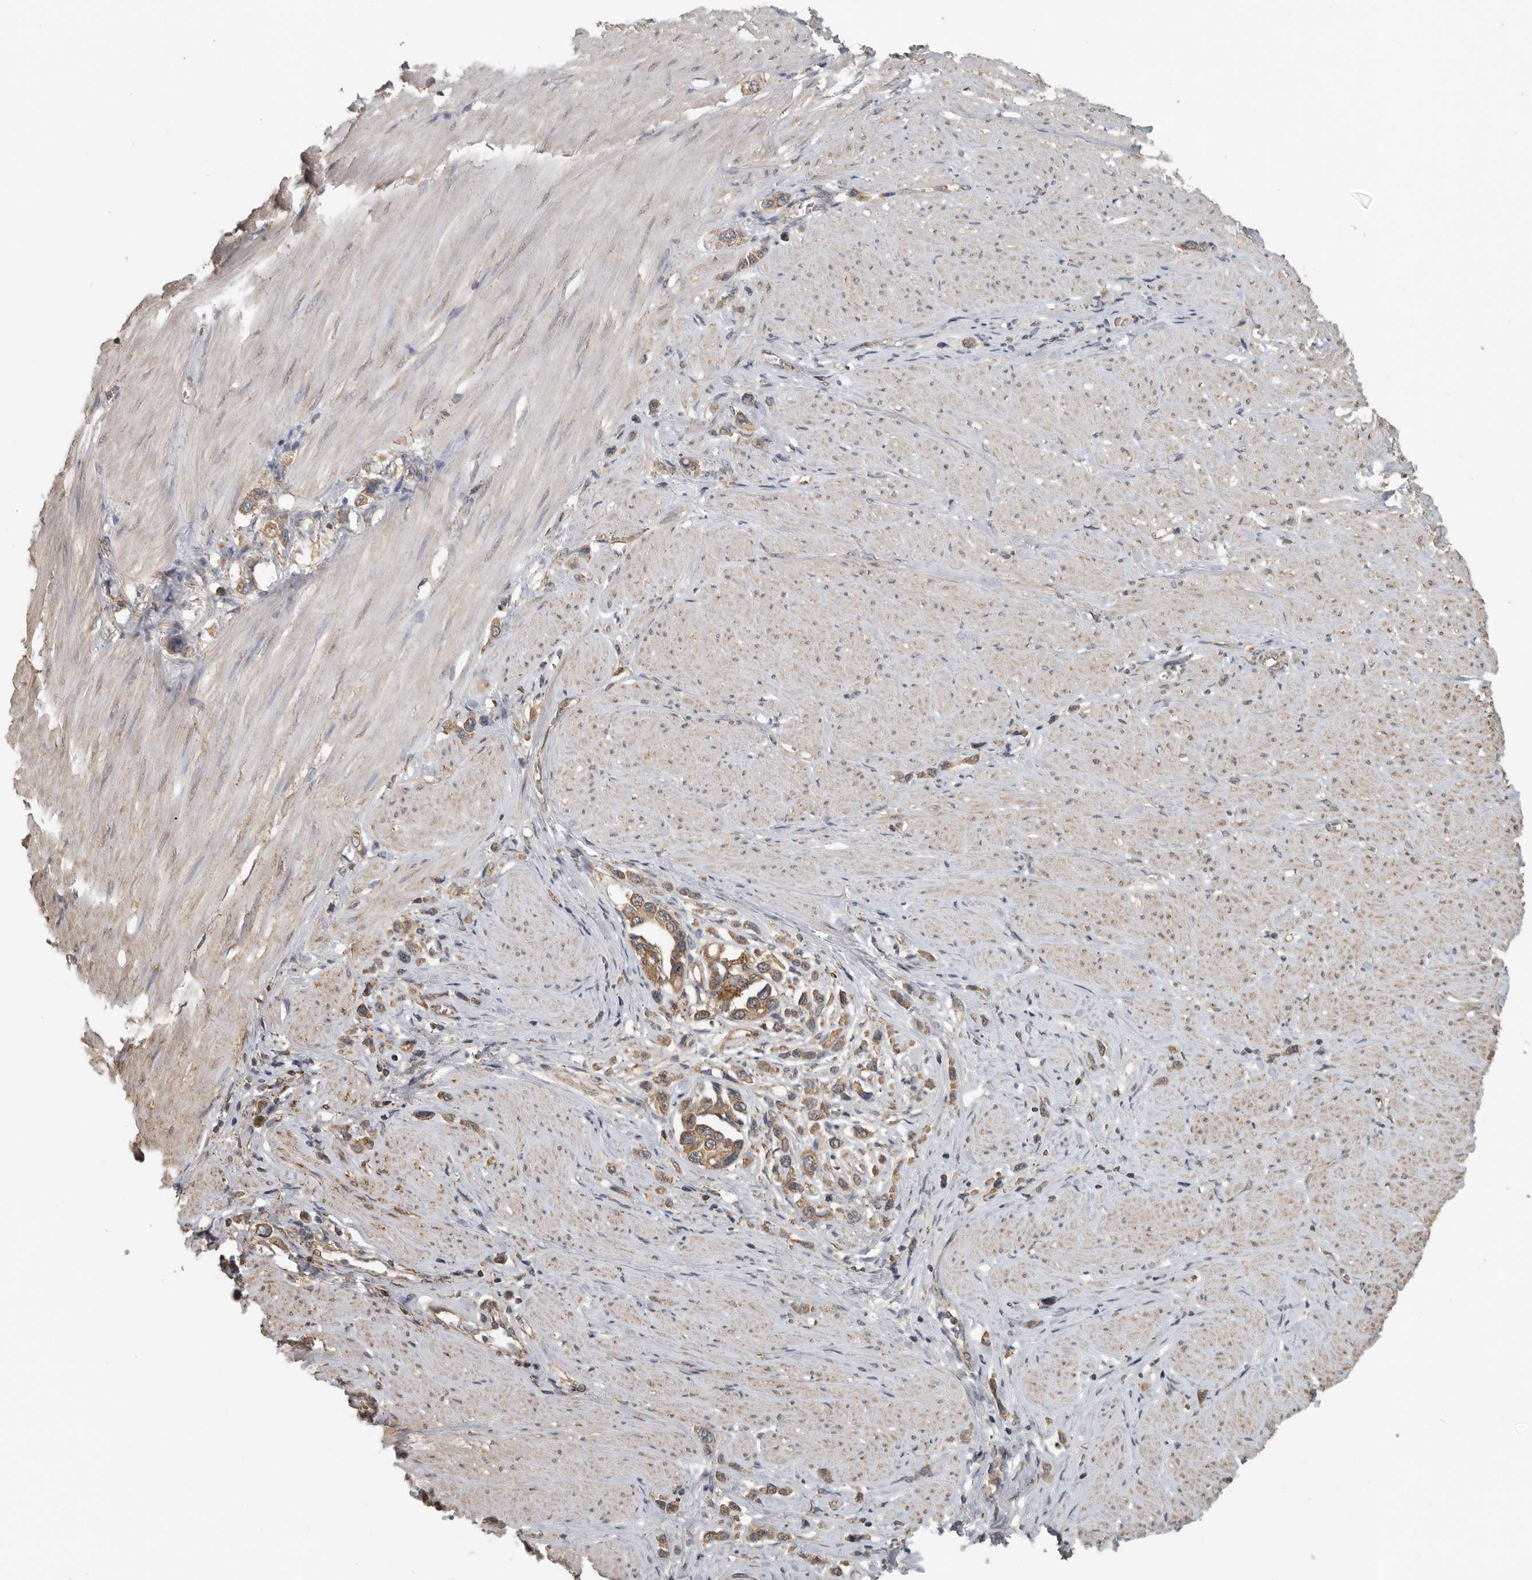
{"staining": {"intensity": "moderate", "quantity": ">75%", "location": "cytoplasmic/membranous"}, "tissue": "stomach cancer", "cell_type": "Tumor cells", "image_type": "cancer", "snomed": [{"axis": "morphology", "description": "Adenocarcinoma, NOS"}, {"axis": "topography", "description": "Stomach"}], "caption": "Tumor cells demonstrate medium levels of moderate cytoplasmic/membranous expression in approximately >75% of cells in human adenocarcinoma (stomach). (DAB IHC, brown staining for protein, blue staining for nuclei).", "gene": "AFAP1", "patient": {"sex": "female", "age": 65}}